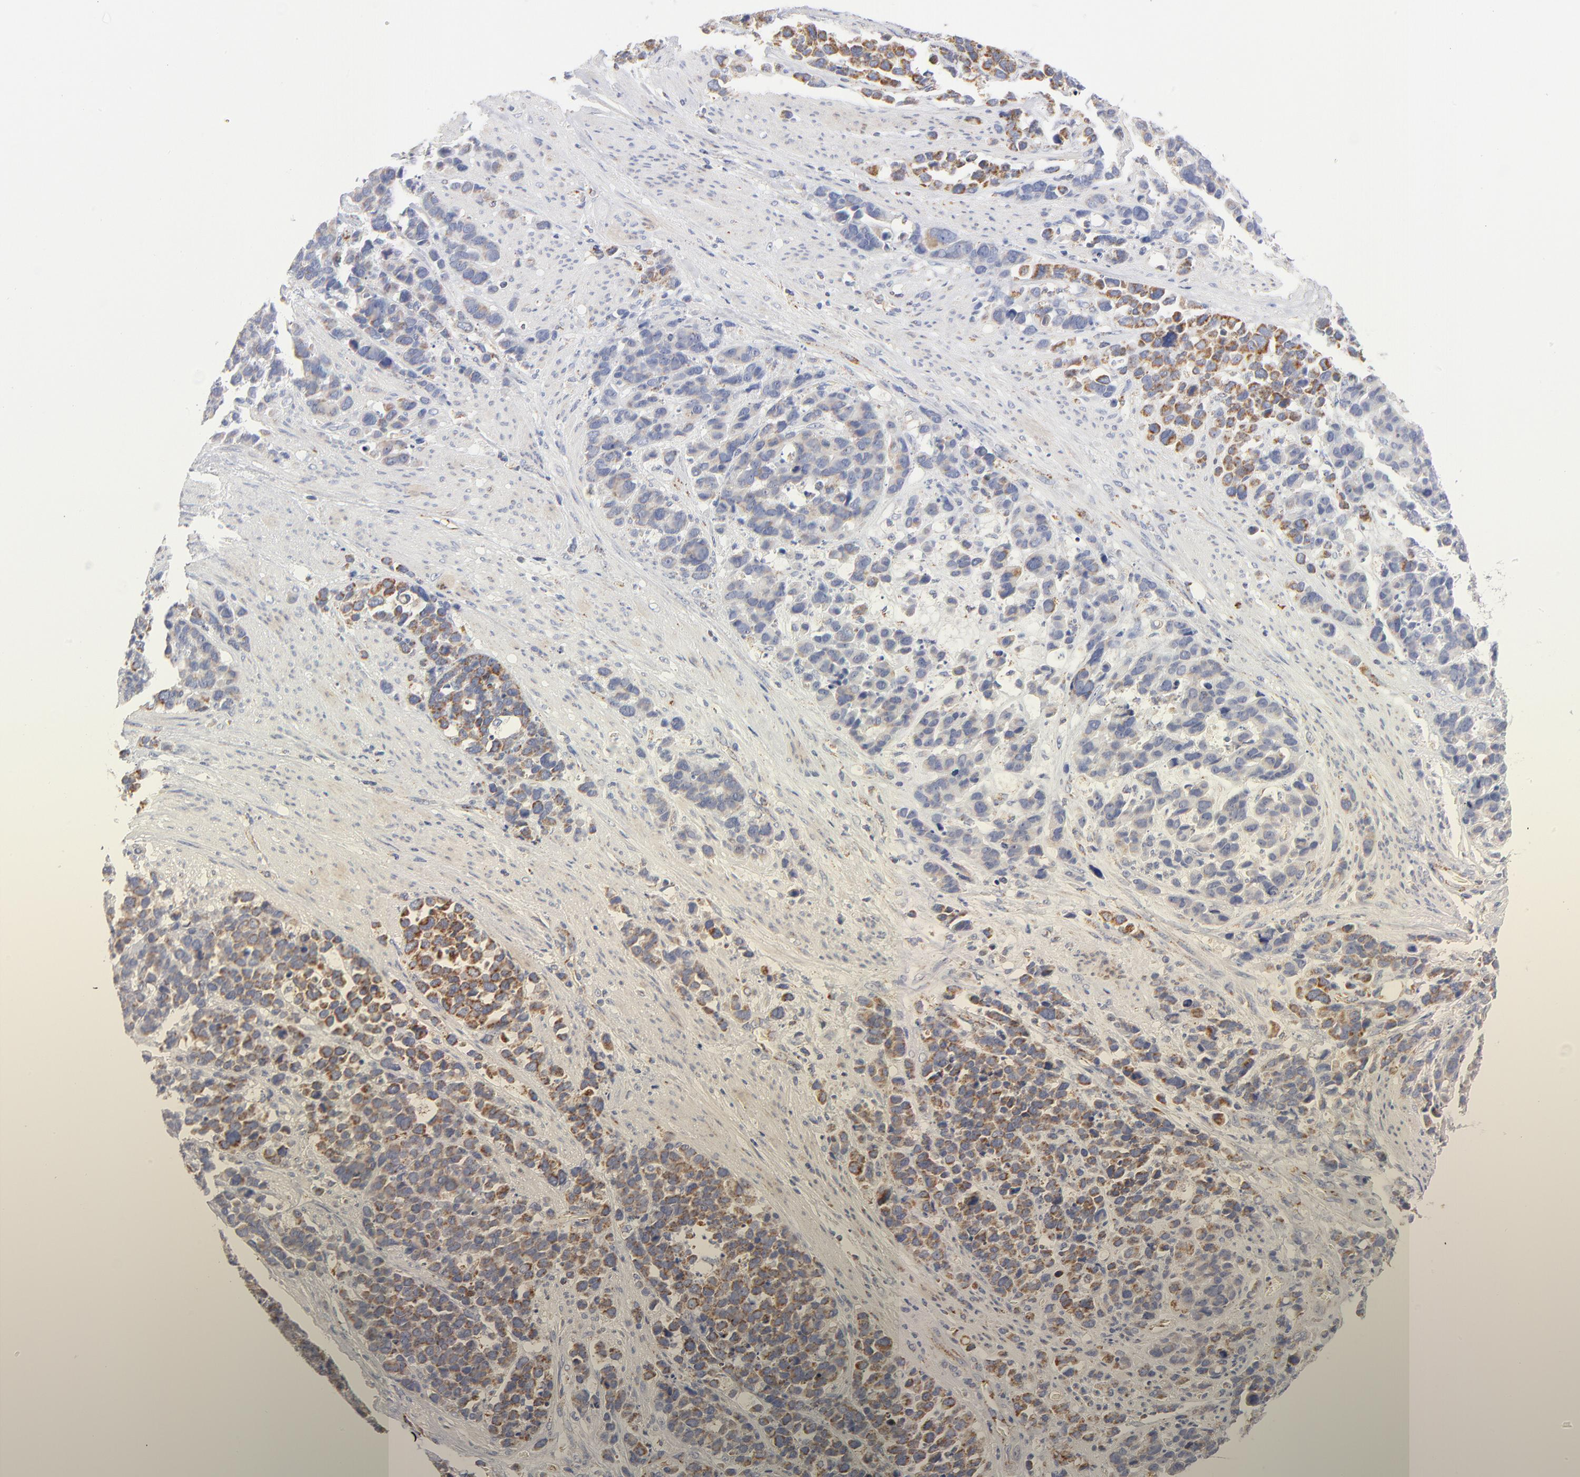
{"staining": {"intensity": "moderate", "quantity": "25%-75%", "location": "cytoplasmic/membranous"}, "tissue": "stomach cancer", "cell_type": "Tumor cells", "image_type": "cancer", "snomed": [{"axis": "morphology", "description": "Adenocarcinoma, NOS"}, {"axis": "topography", "description": "Stomach, upper"}], "caption": "Immunohistochemical staining of human stomach adenocarcinoma shows moderate cytoplasmic/membranous protein positivity in approximately 25%-75% of tumor cells.", "gene": "DLAT", "patient": {"sex": "male", "age": 71}}